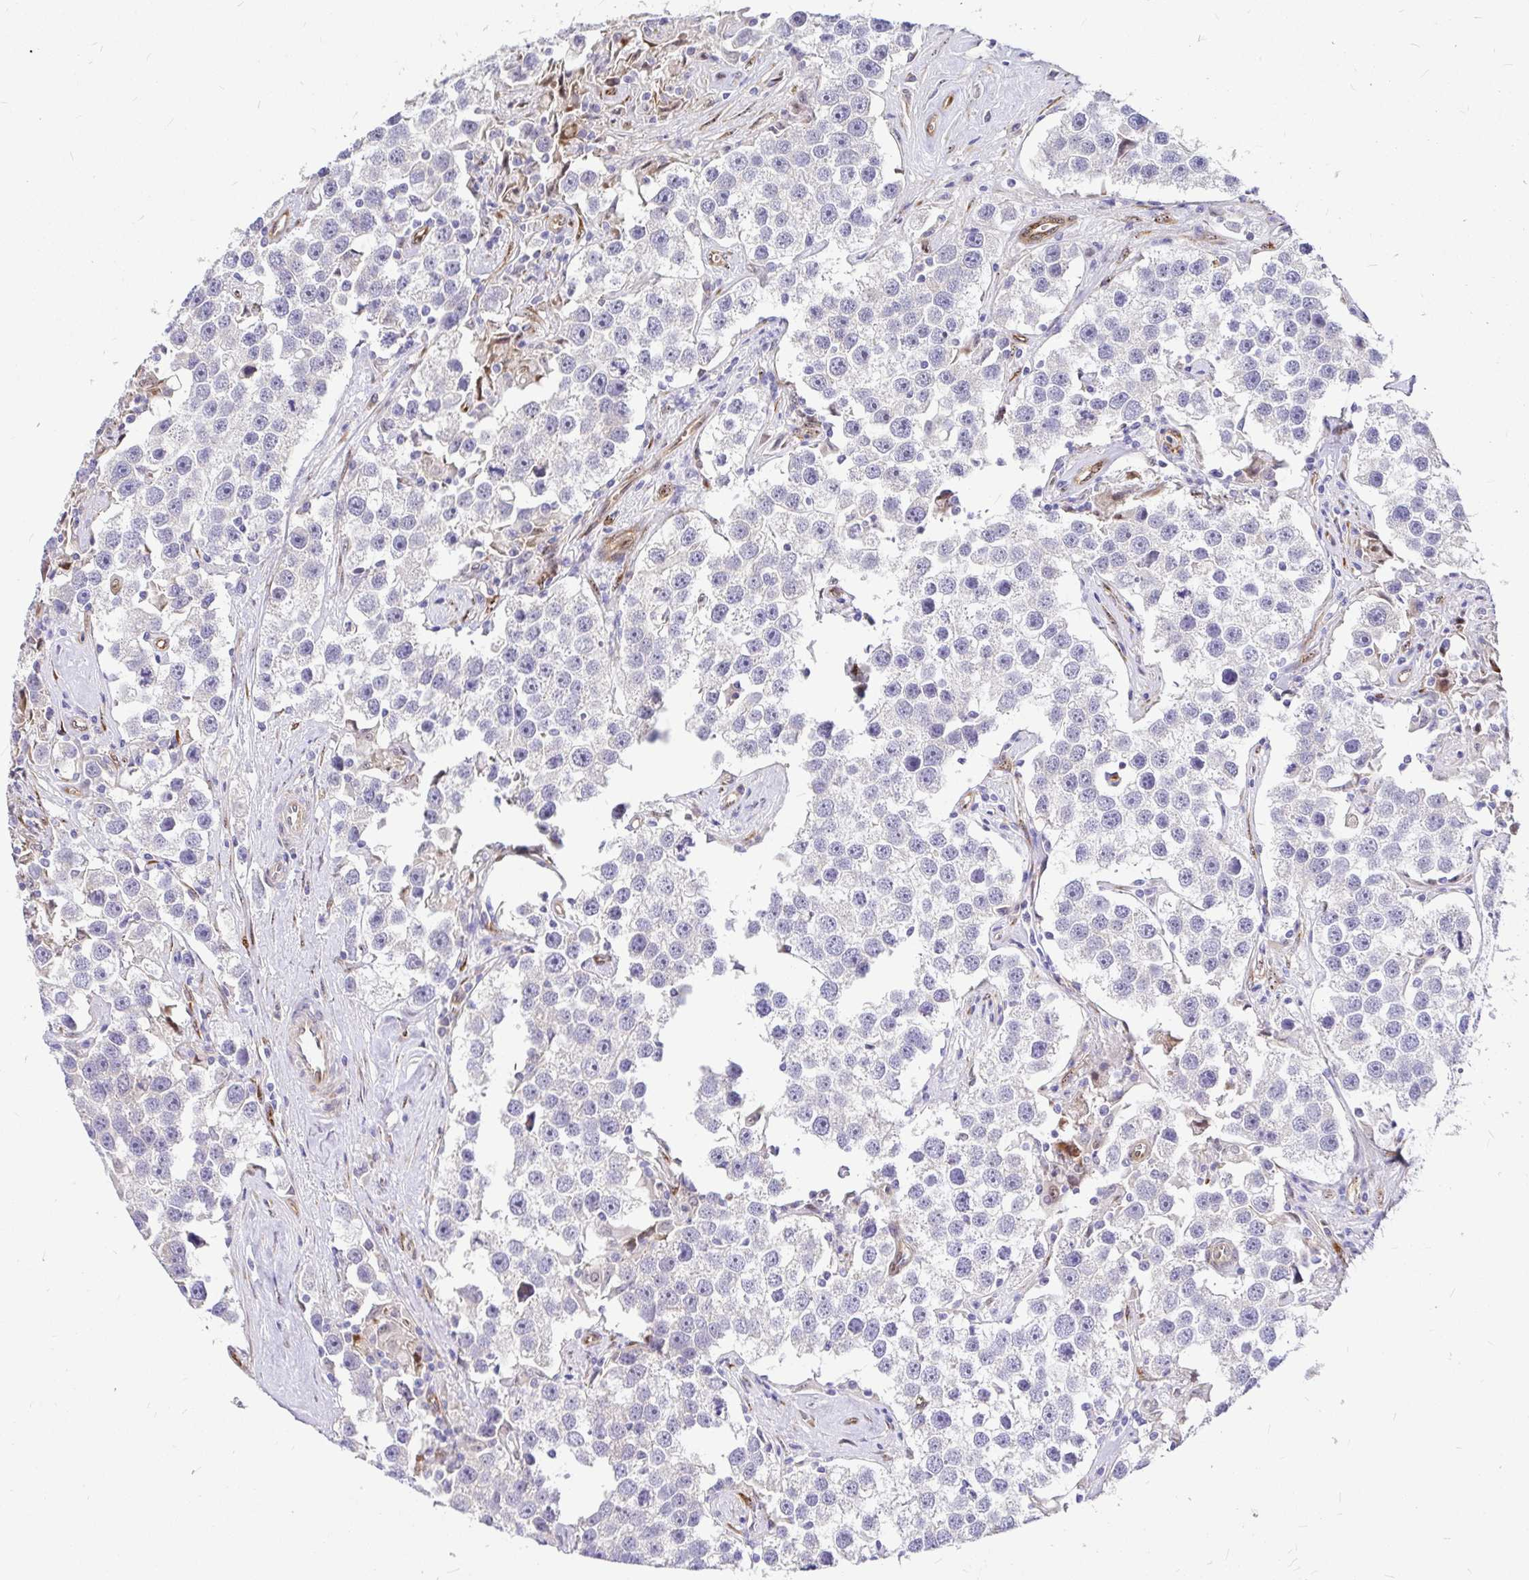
{"staining": {"intensity": "negative", "quantity": "none", "location": "none"}, "tissue": "testis cancer", "cell_type": "Tumor cells", "image_type": "cancer", "snomed": [{"axis": "morphology", "description": "Seminoma, NOS"}, {"axis": "topography", "description": "Testis"}], "caption": "Immunohistochemistry (IHC) image of neoplastic tissue: human testis cancer (seminoma) stained with DAB reveals no significant protein positivity in tumor cells.", "gene": "GABBR2", "patient": {"sex": "male", "age": 49}}